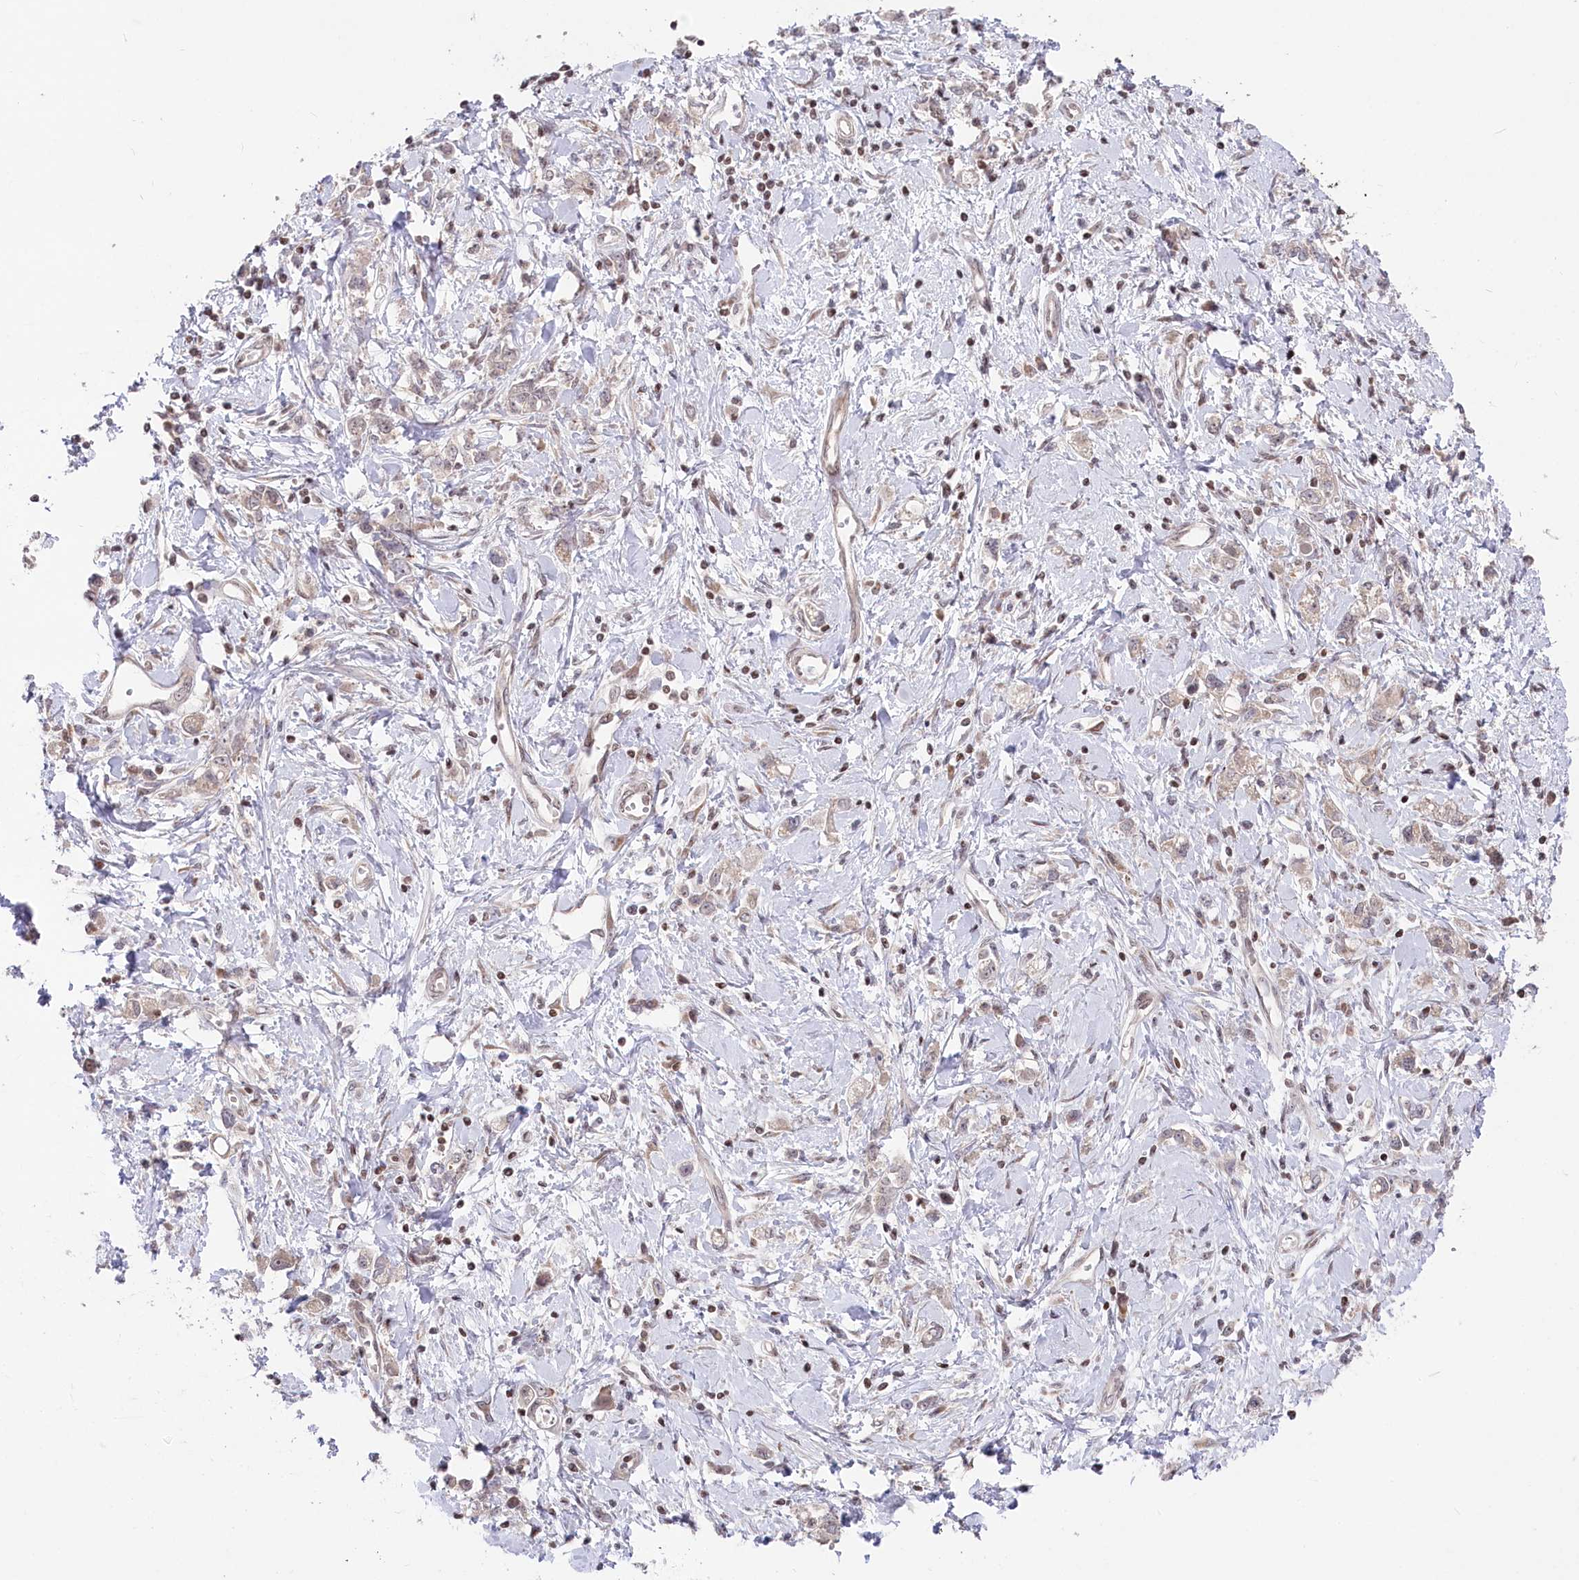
{"staining": {"intensity": "negative", "quantity": "none", "location": "none"}, "tissue": "stomach cancer", "cell_type": "Tumor cells", "image_type": "cancer", "snomed": [{"axis": "morphology", "description": "Adenocarcinoma, NOS"}, {"axis": "topography", "description": "Stomach"}], "caption": "This is an immunohistochemistry (IHC) image of human stomach cancer (adenocarcinoma). There is no positivity in tumor cells.", "gene": "CGGBP1", "patient": {"sex": "female", "age": 76}}